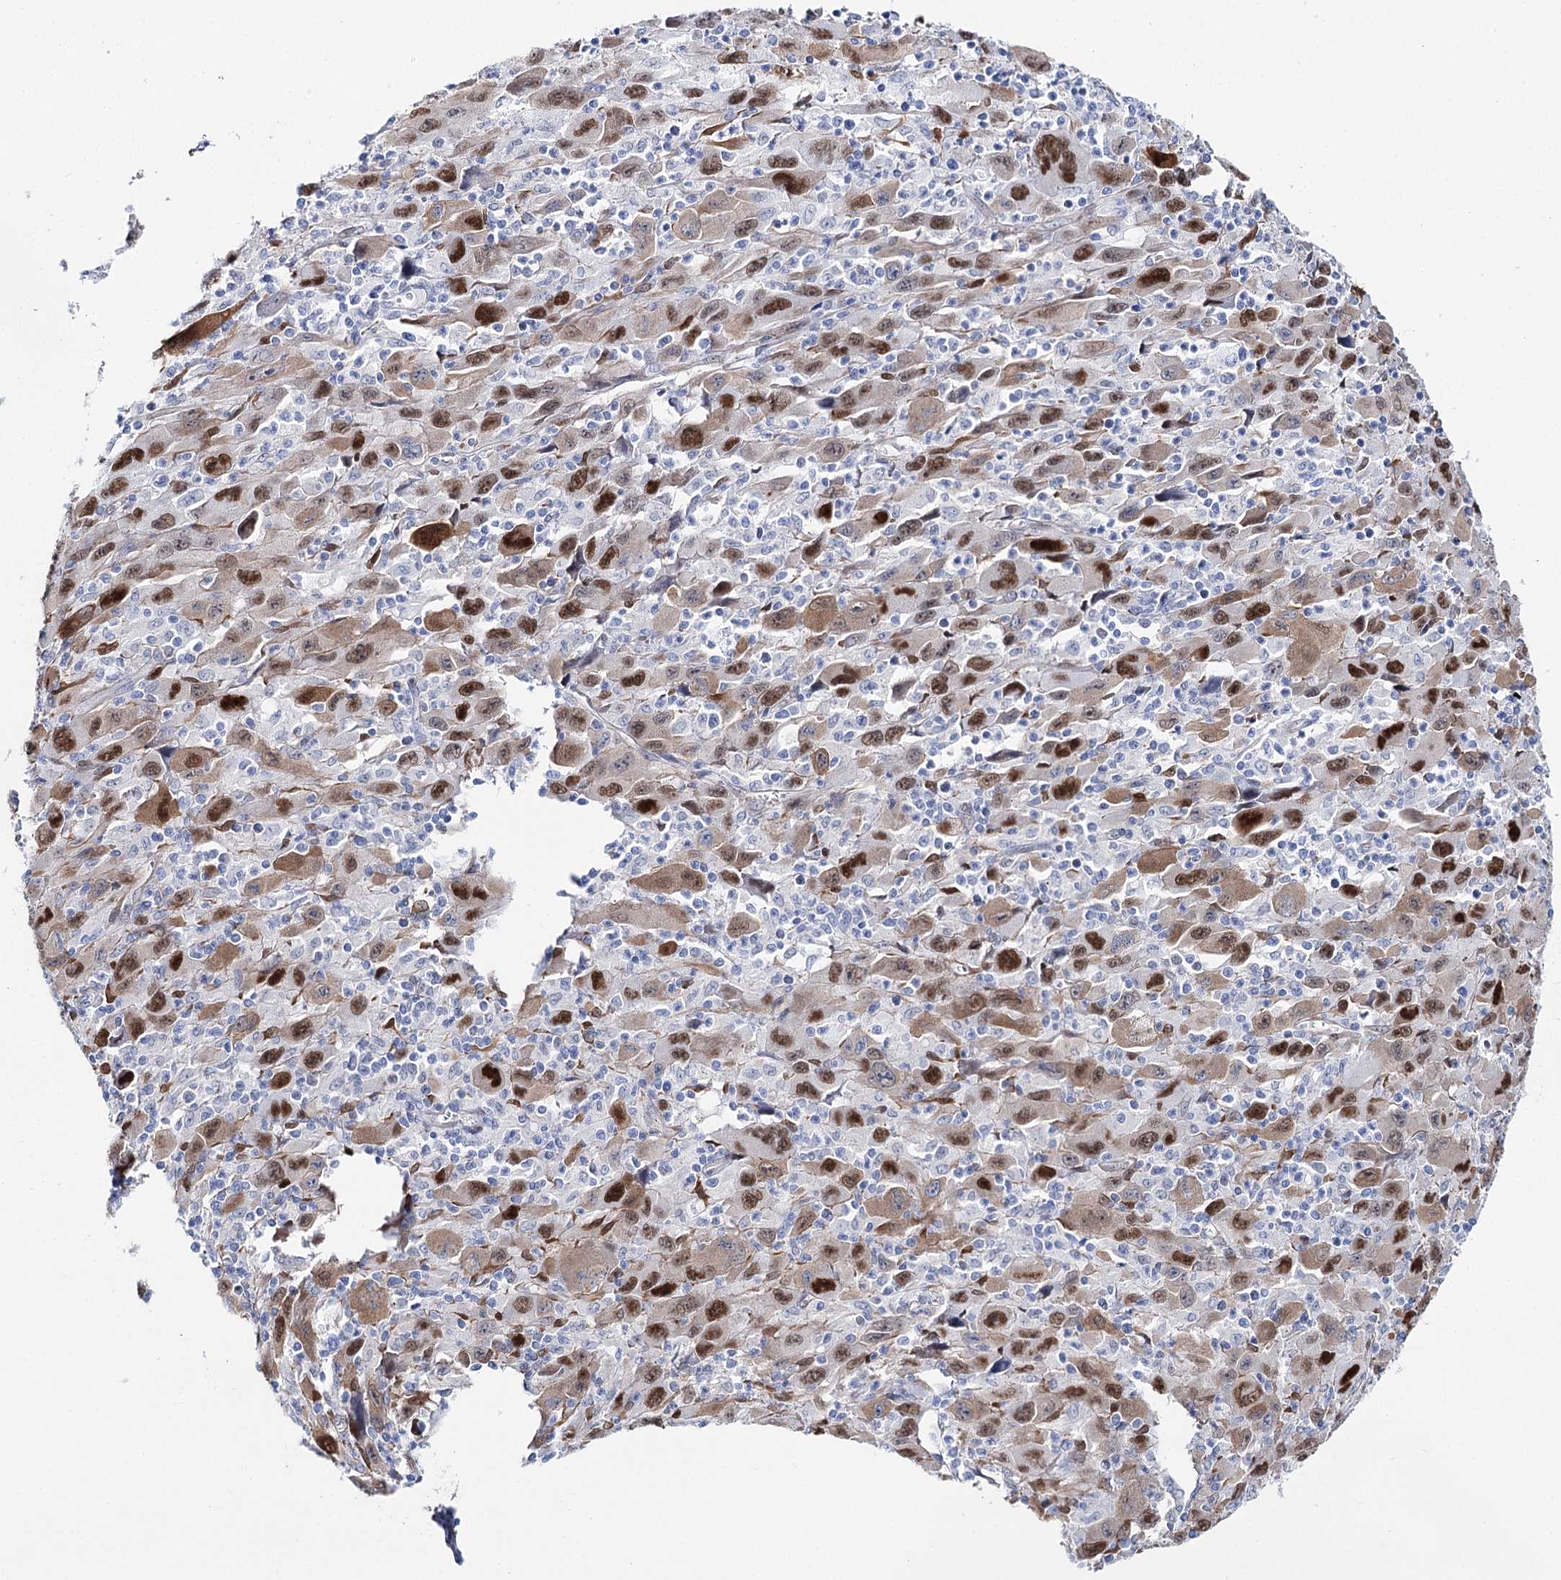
{"staining": {"intensity": "strong", "quantity": "25%-75%", "location": "cytoplasmic/membranous,nuclear"}, "tissue": "melanoma", "cell_type": "Tumor cells", "image_type": "cancer", "snomed": [{"axis": "morphology", "description": "Malignant melanoma, Metastatic site"}, {"axis": "topography", "description": "Skin"}], "caption": "Immunohistochemical staining of melanoma demonstrates strong cytoplasmic/membranous and nuclear protein expression in about 25%-75% of tumor cells.", "gene": "UGDH", "patient": {"sex": "female", "age": 56}}